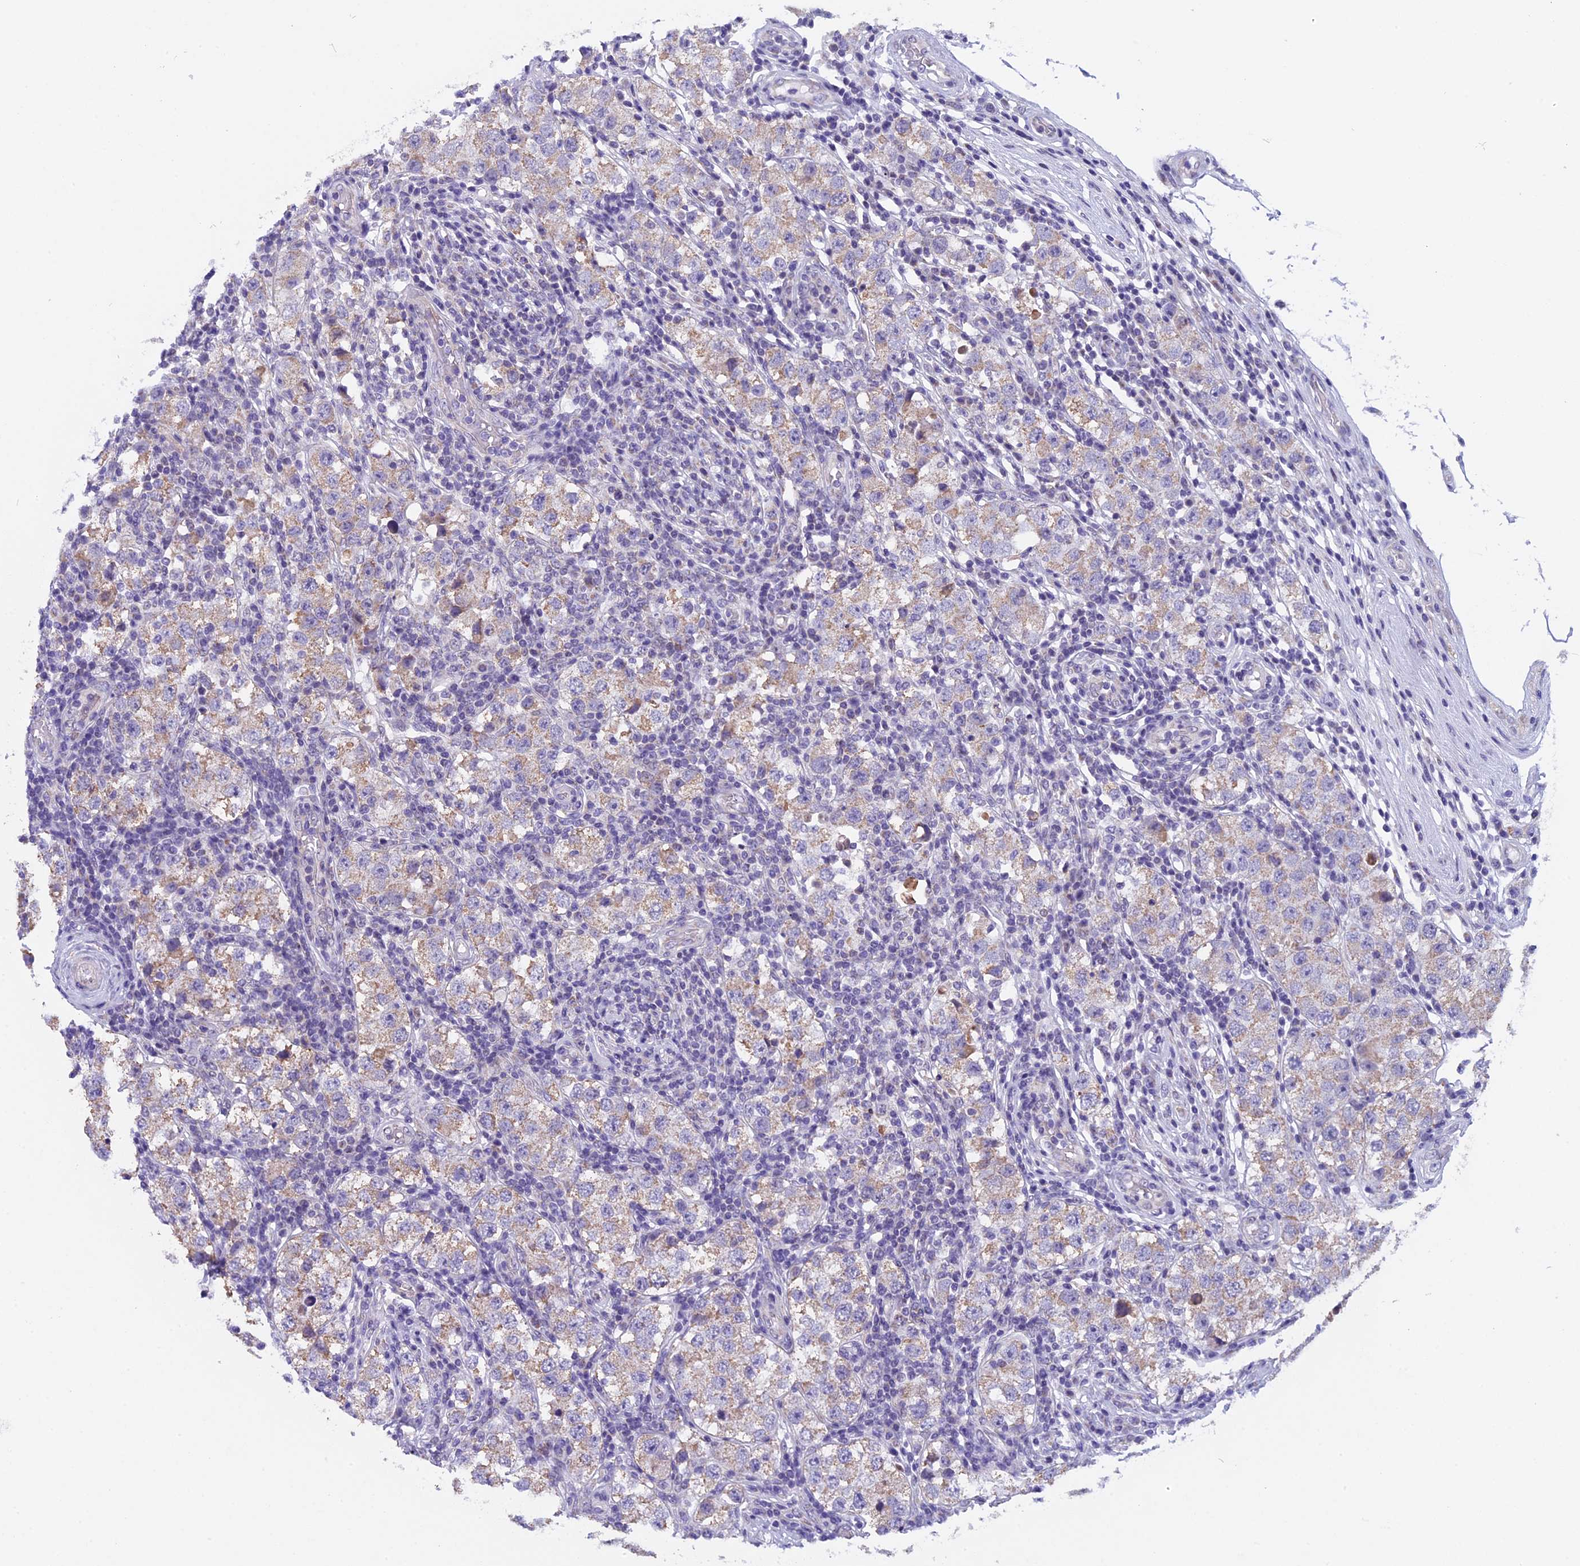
{"staining": {"intensity": "weak", "quantity": ">75%", "location": "cytoplasmic/membranous"}, "tissue": "testis cancer", "cell_type": "Tumor cells", "image_type": "cancer", "snomed": [{"axis": "morphology", "description": "Seminoma, NOS"}, {"axis": "topography", "description": "Testis"}], "caption": "Weak cytoplasmic/membranous protein staining is seen in about >75% of tumor cells in testis cancer.", "gene": "ZNF317", "patient": {"sex": "male", "age": 34}}